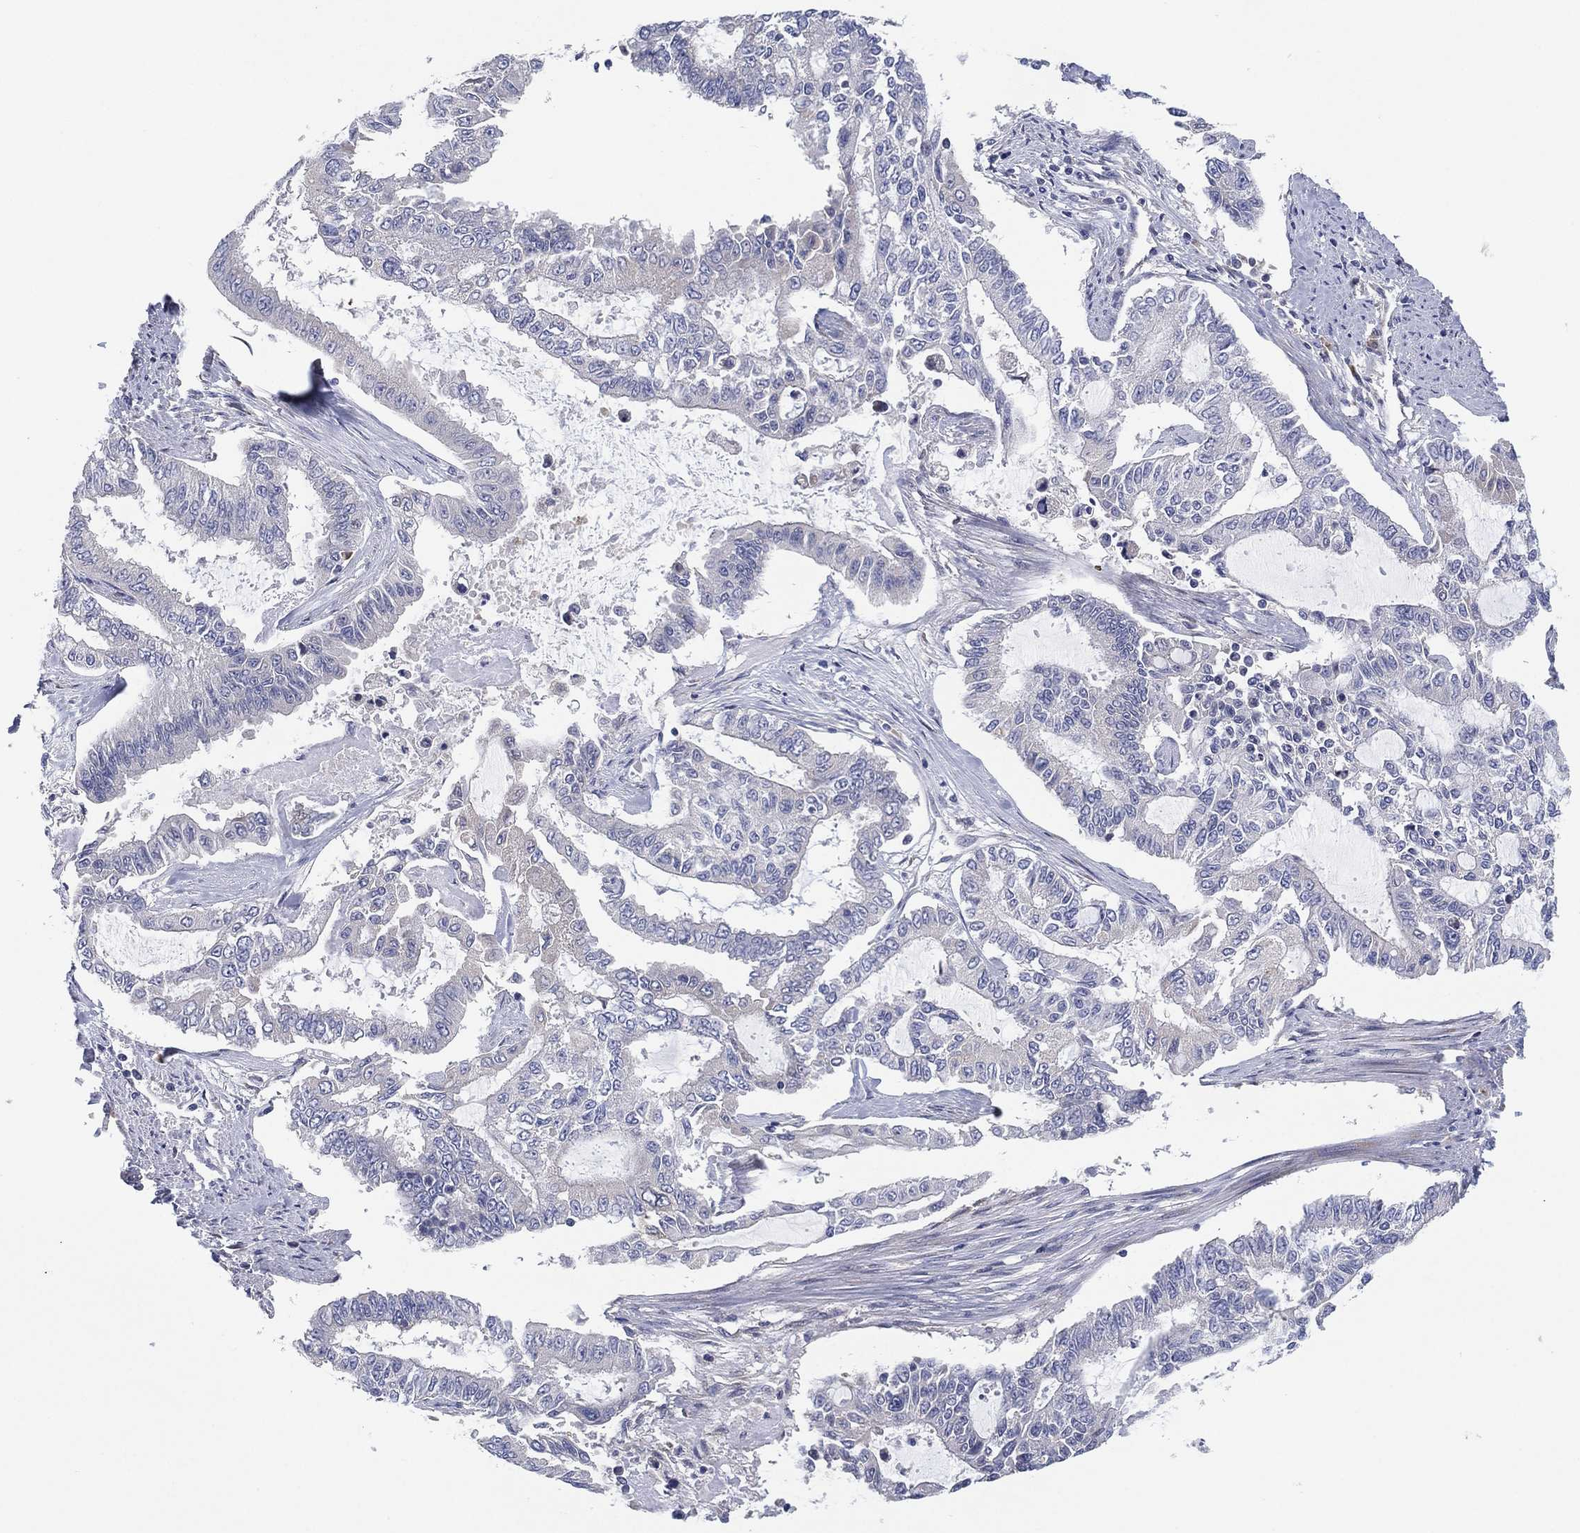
{"staining": {"intensity": "negative", "quantity": "none", "location": "none"}, "tissue": "endometrial cancer", "cell_type": "Tumor cells", "image_type": "cancer", "snomed": [{"axis": "morphology", "description": "Adenocarcinoma, NOS"}, {"axis": "topography", "description": "Uterus"}], "caption": "An image of endometrial cancer stained for a protein demonstrates no brown staining in tumor cells.", "gene": "TMEM40", "patient": {"sex": "female", "age": 59}}